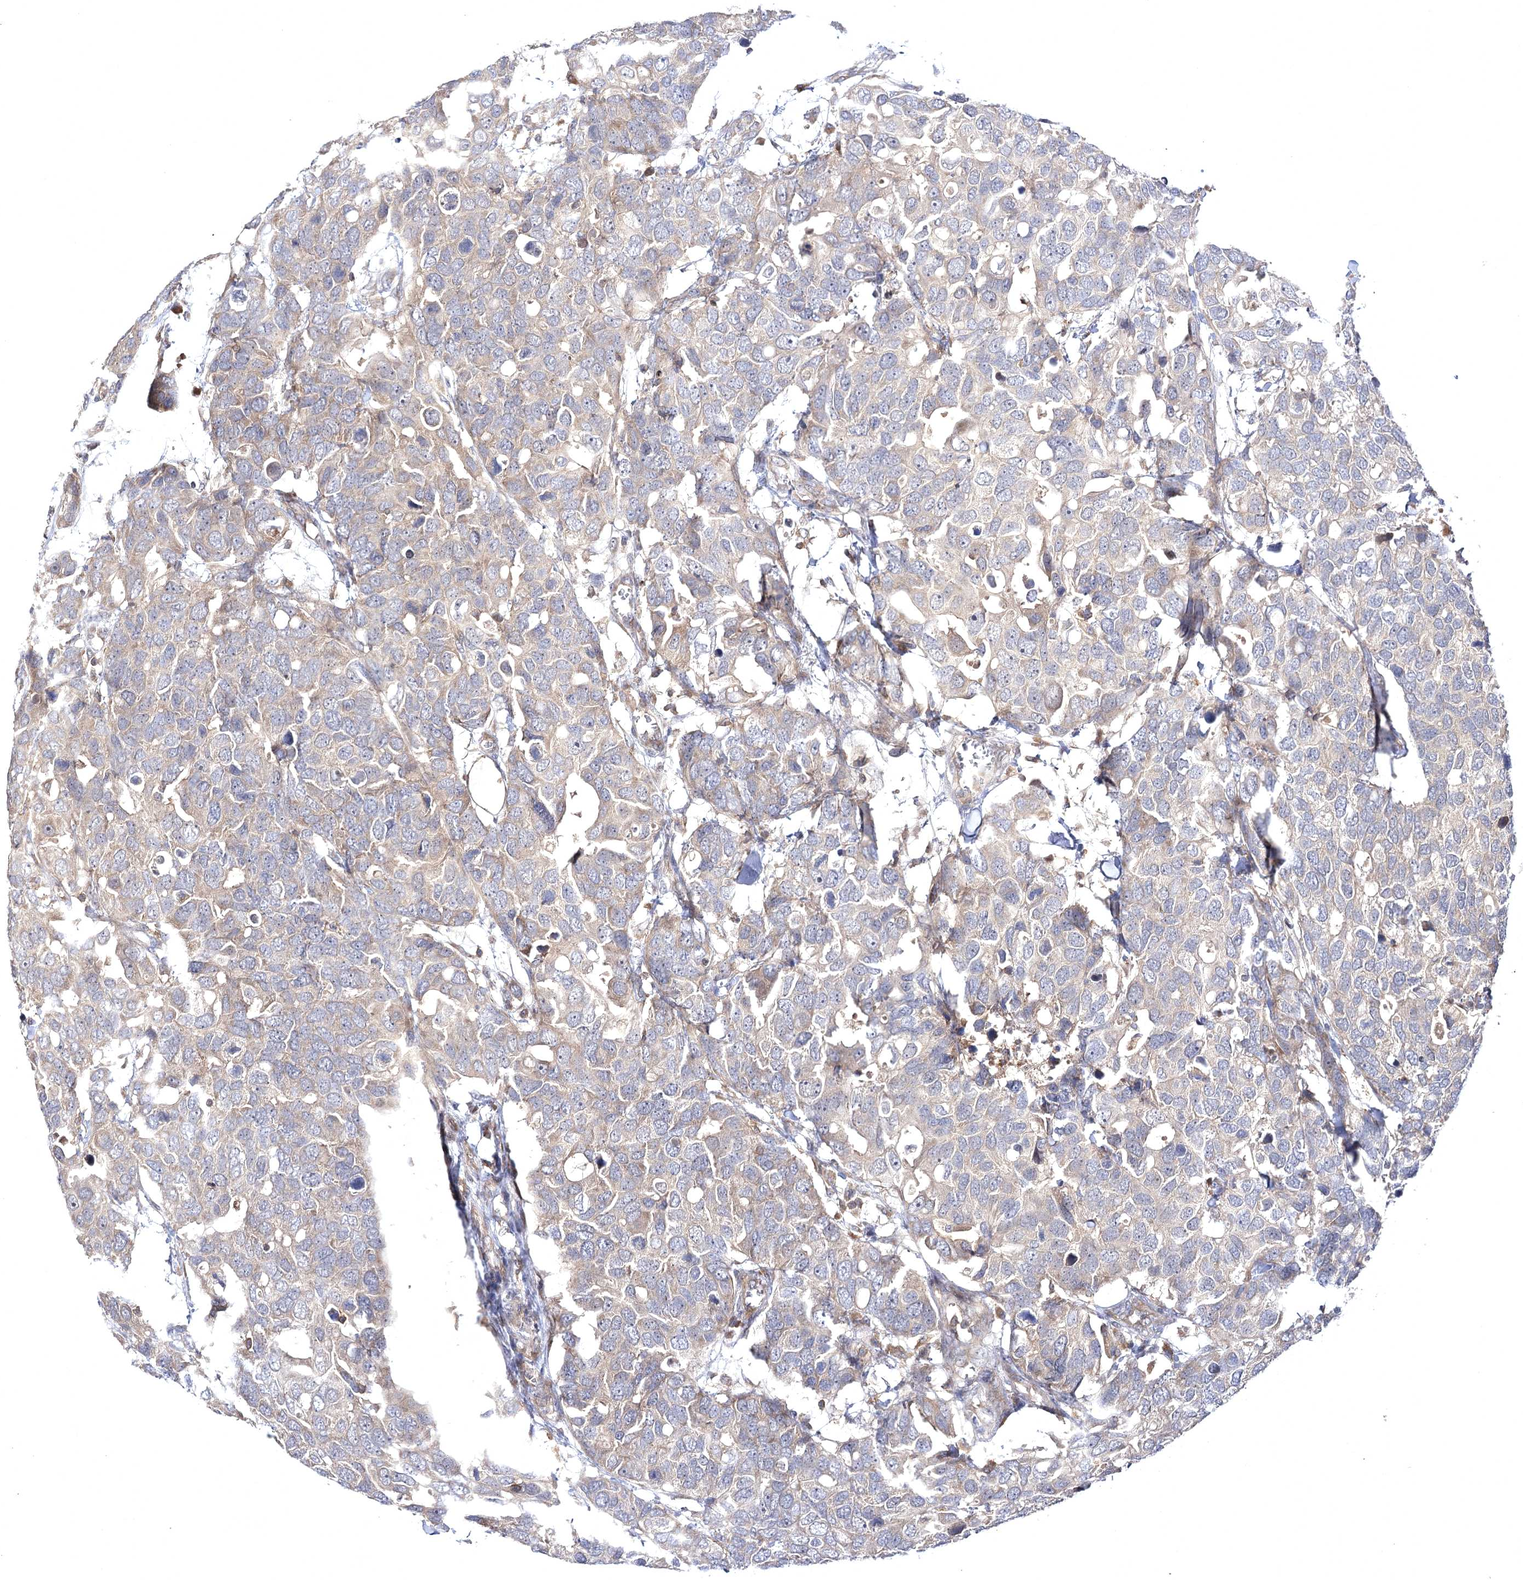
{"staining": {"intensity": "weak", "quantity": "25%-75%", "location": "cytoplasmic/membranous"}, "tissue": "breast cancer", "cell_type": "Tumor cells", "image_type": "cancer", "snomed": [{"axis": "morphology", "description": "Duct carcinoma"}, {"axis": "topography", "description": "Breast"}], "caption": "Immunohistochemistry (IHC) of human breast cancer (invasive ductal carcinoma) reveals low levels of weak cytoplasmic/membranous expression in approximately 25%-75% of tumor cells.", "gene": "BCR", "patient": {"sex": "female", "age": 83}}